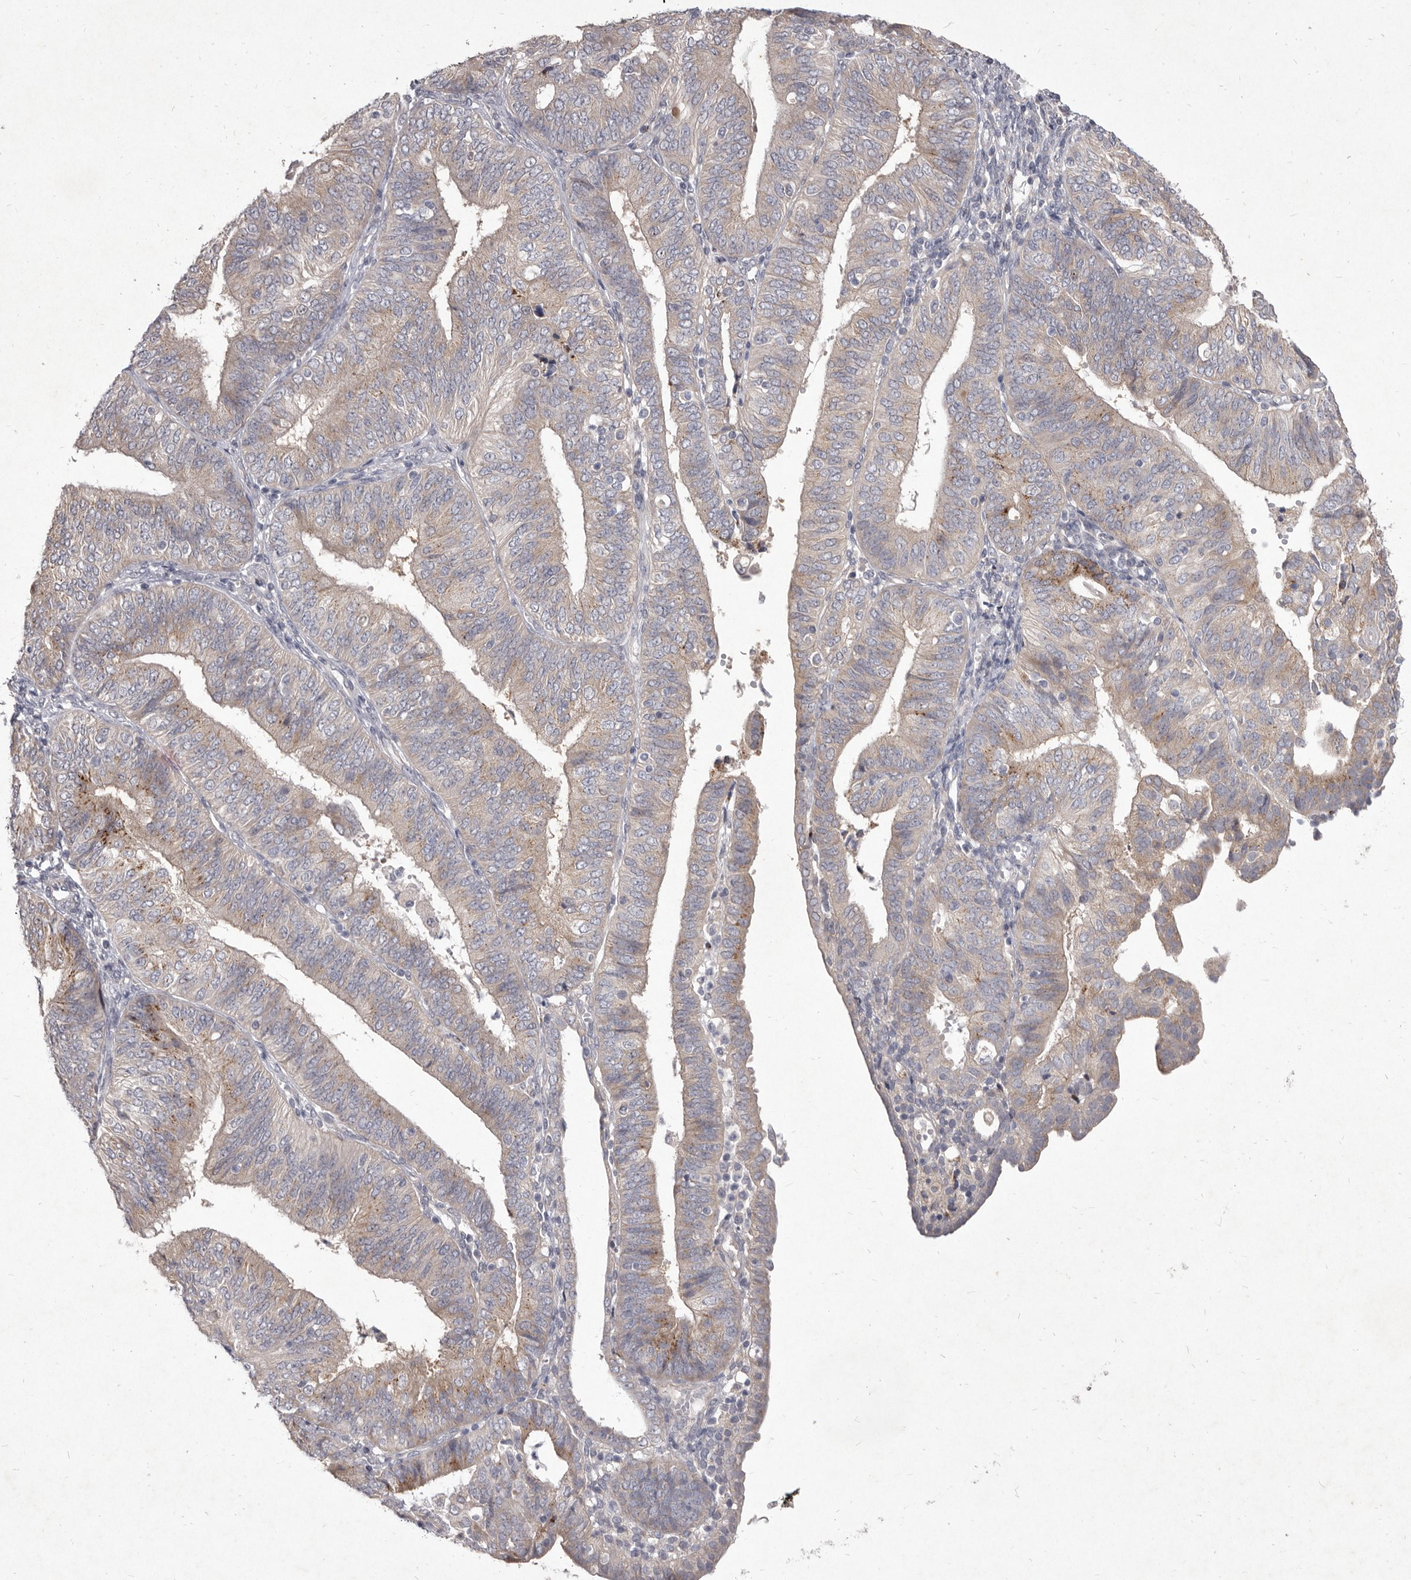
{"staining": {"intensity": "moderate", "quantity": "25%-75%", "location": "cytoplasmic/membranous"}, "tissue": "endometrial cancer", "cell_type": "Tumor cells", "image_type": "cancer", "snomed": [{"axis": "morphology", "description": "Adenocarcinoma, NOS"}, {"axis": "topography", "description": "Endometrium"}], "caption": "This photomicrograph demonstrates IHC staining of endometrial cancer, with medium moderate cytoplasmic/membranous expression in approximately 25%-75% of tumor cells.", "gene": "P2RX6", "patient": {"sex": "female", "age": 58}}